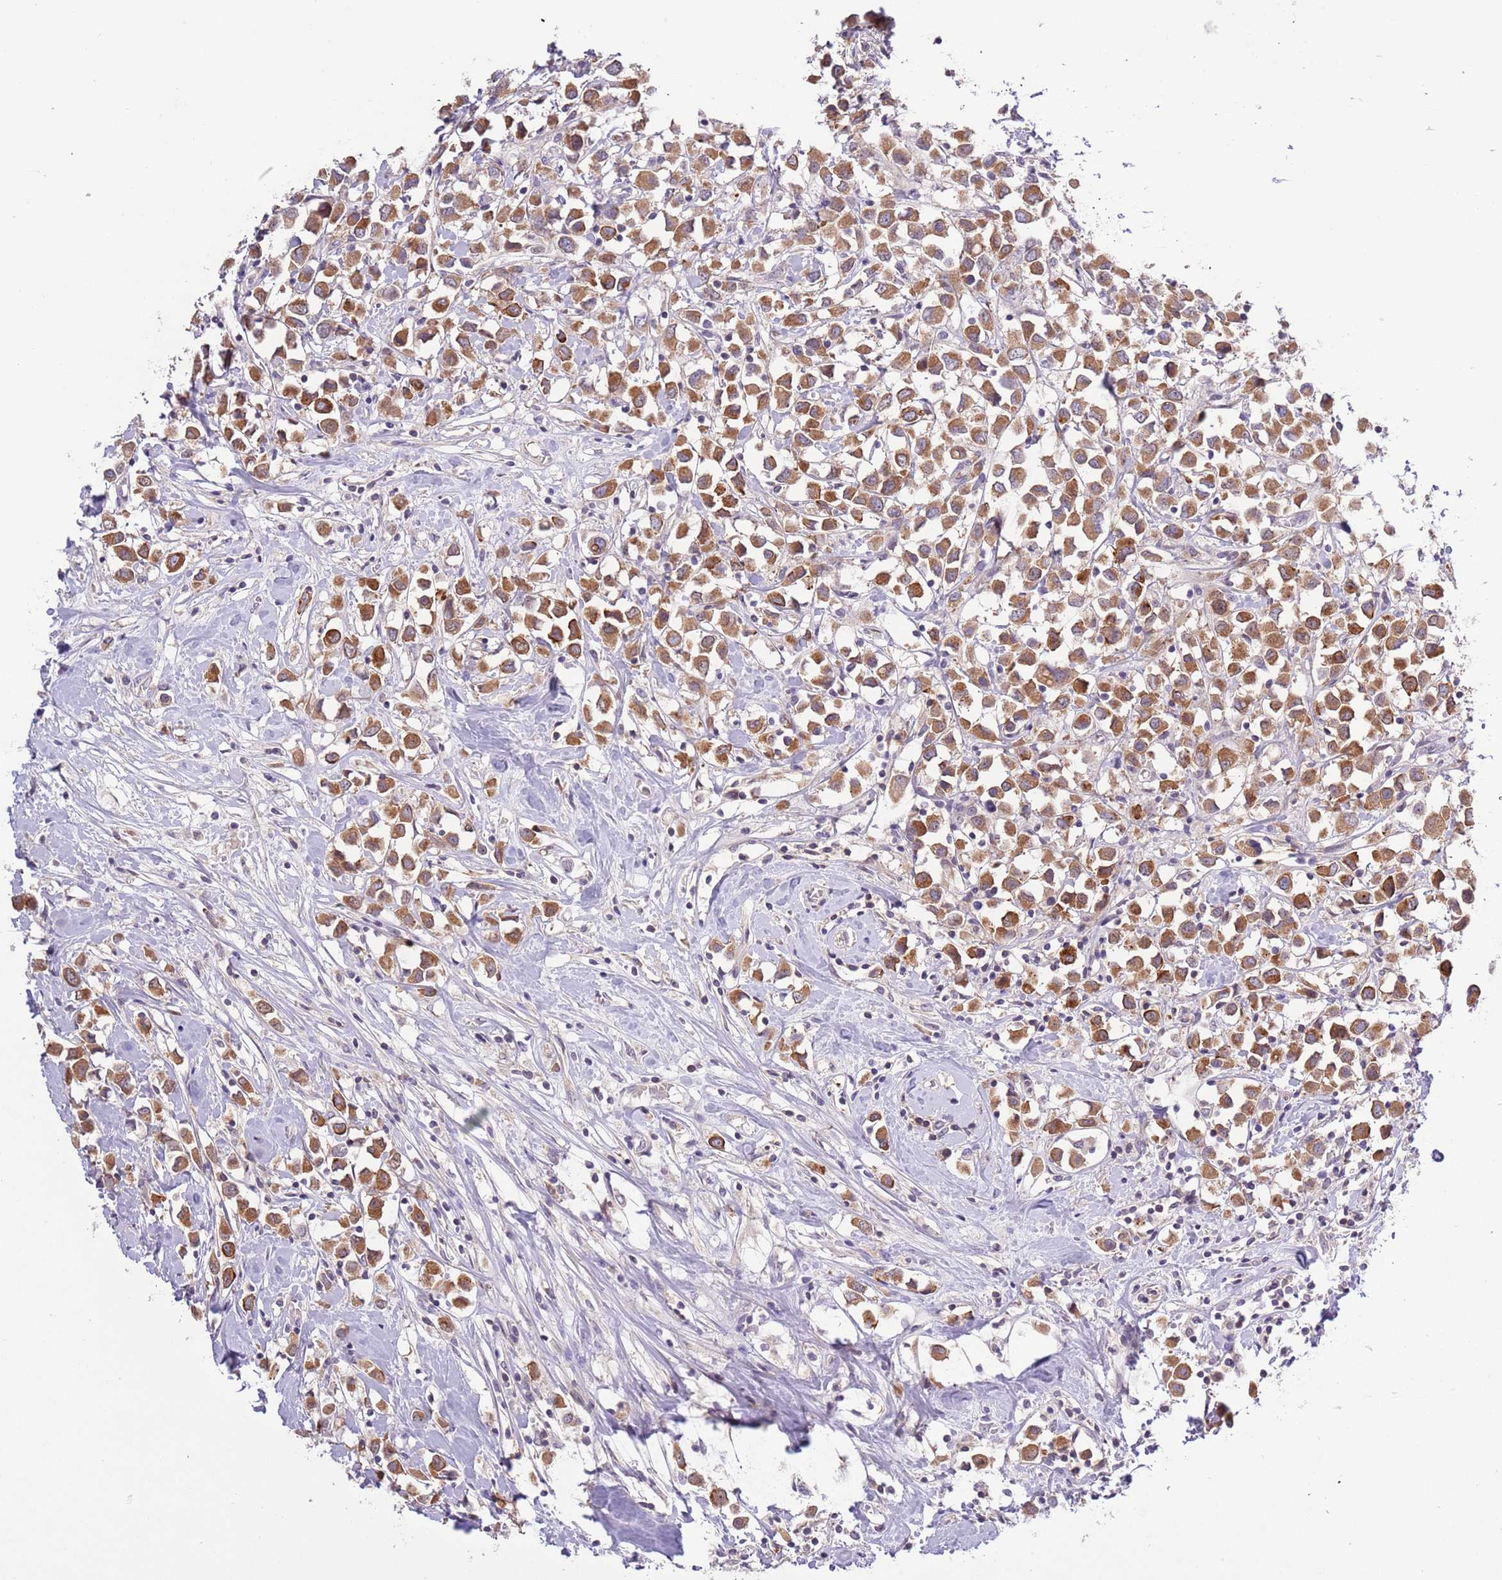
{"staining": {"intensity": "moderate", "quantity": ">75%", "location": "cytoplasmic/membranous"}, "tissue": "breast cancer", "cell_type": "Tumor cells", "image_type": "cancer", "snomed": [{"axis": "morphology", "description": "Duct carcinoma"}, {"axis": "topography", "description": "Breast"}], "caption": "Immunohistochemistry staining of invasive ductal carcinoma (breast), which demonstrates medium levels of moderate cytoplasmic/membranous positivity in about >75% of tumor cells indicating moderate cytoplasmic/membranous protein positivity. The staining was performed using DAB (brown) for protein detection and nuclei were counterstained in hematoxylin (blue).", "gene": "SHROOM3", "patient": {"sex": "female", "age": 61}}